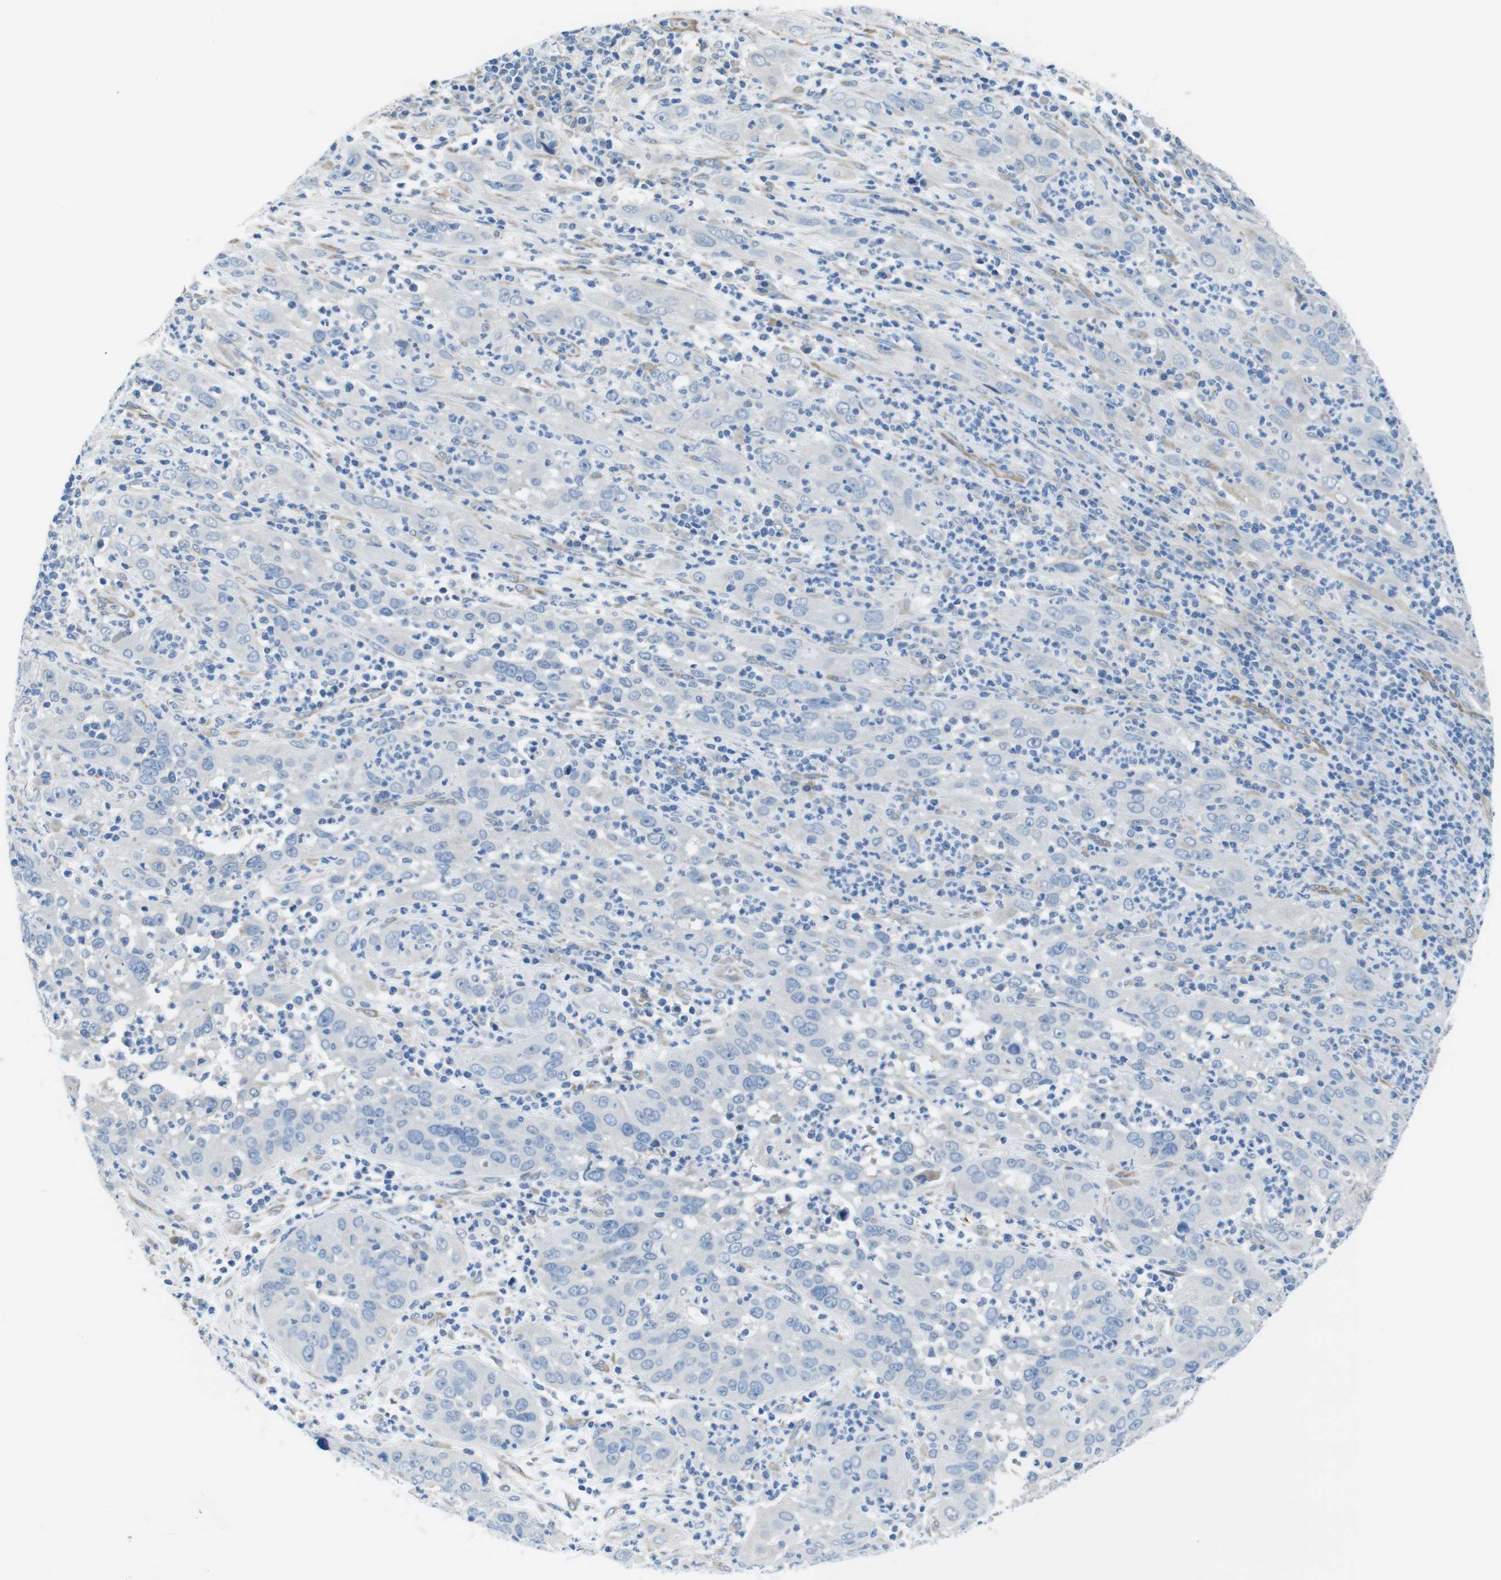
{"staining": {"intensity": "negative", "quantity": "none", "location": "none"}, "tissue": "cervical cancer", "cell_type": "Tumor cells", "image_type": "cancer", "snomed": [{"axis": "morphology", "description": "Squamous cell carcinoma, NOS"}, {"axis": "topography", "description": "Cervix"}], "caption": "There is no significant expression in tumor cells of cervical cancer.", "gene": "CDH8", "patient": {"sex": "female", "age": 32}}